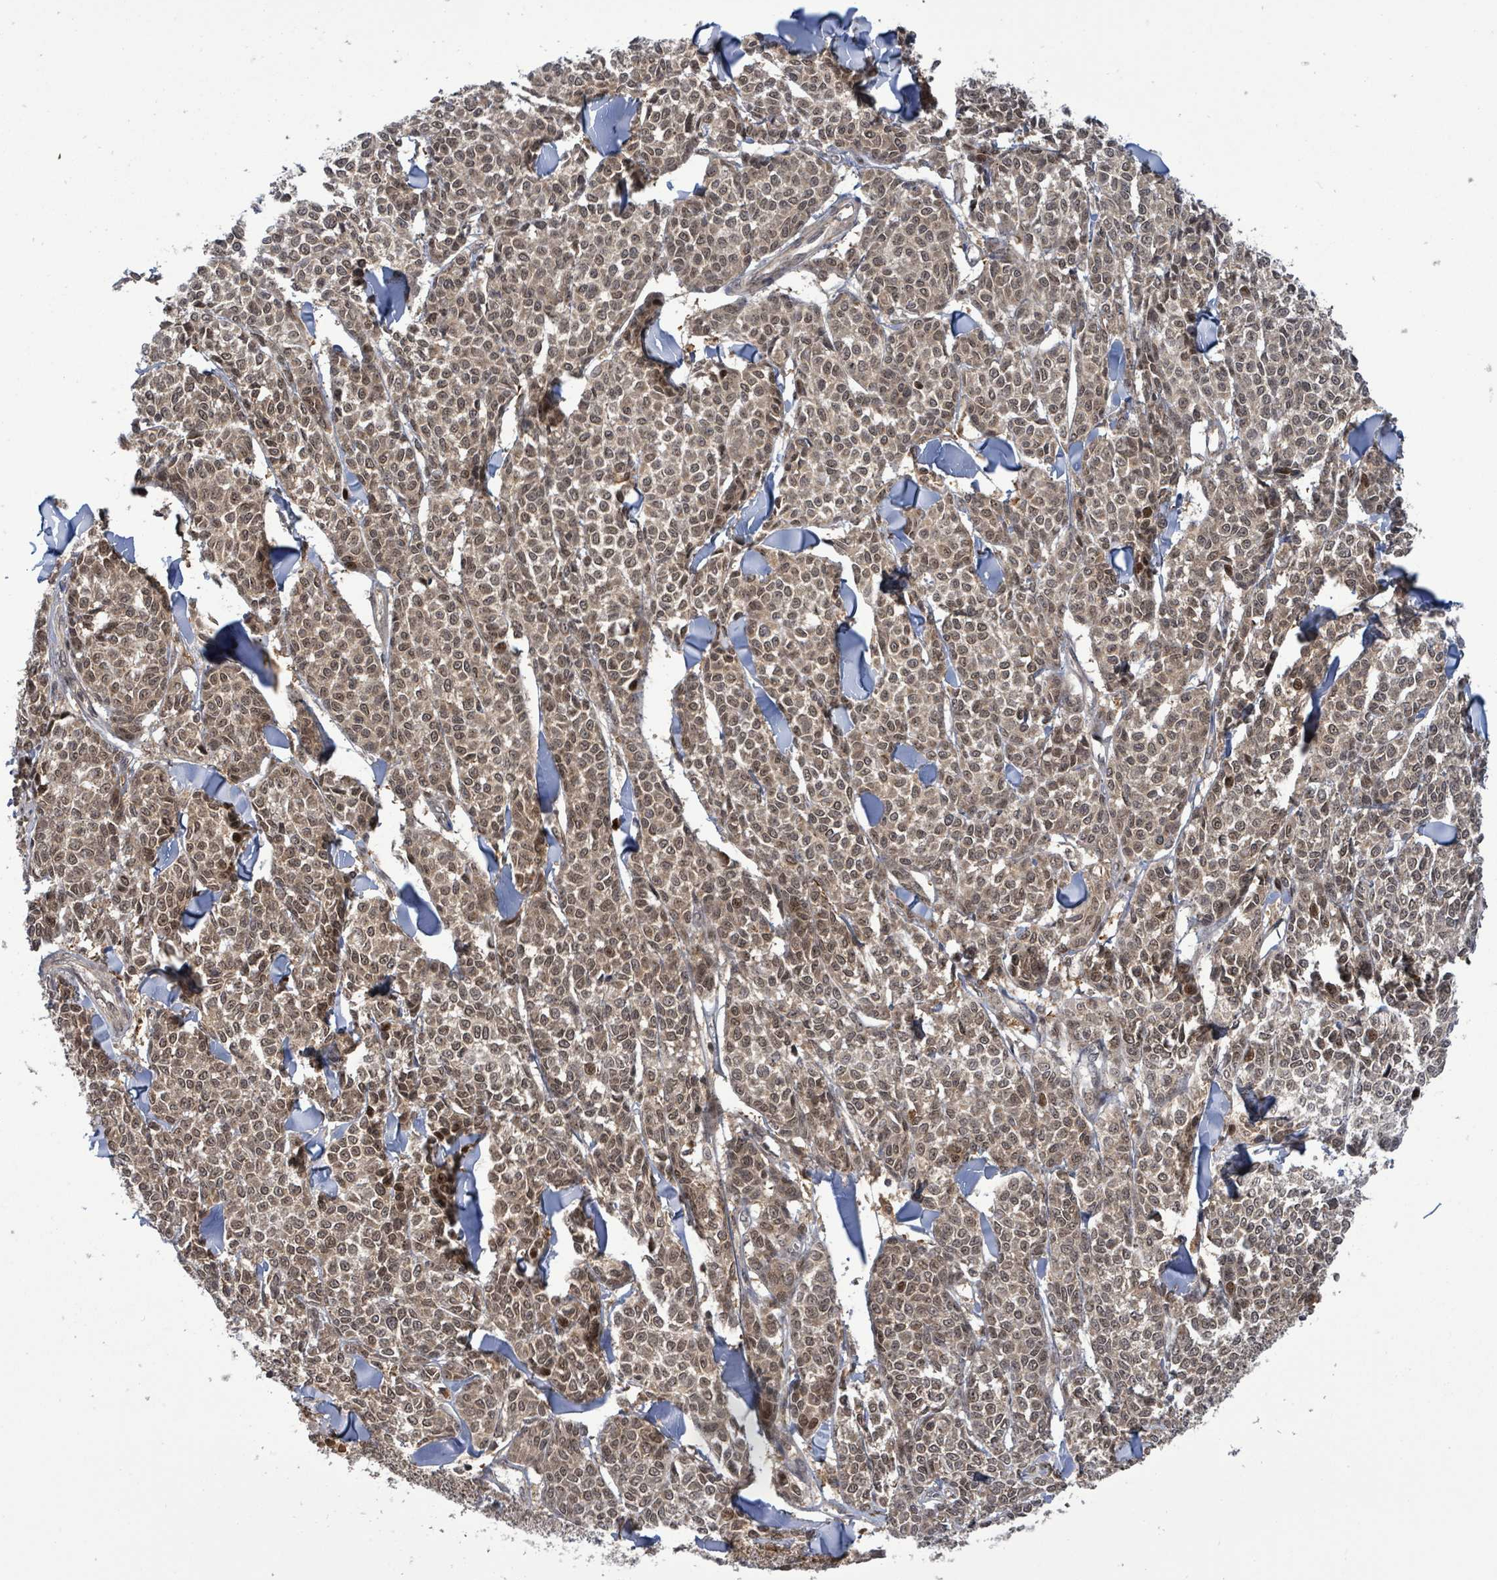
{"staining": {"intensity": "moderate", "quantity": ">75%", "location": "cytoplasmic/membranous,nuclear"}, "tissue": "melanoma", "cell_type": "Tumor cells", "image_type": "cancer", "snomed": [{"axis": "morphology", "description": "Malignant melanoma, NOS"}, {"axis": "topography", "description": "Skin"}], "caption": "Human malignant melanoma stained for a protein (brown) exhibits moderate cytoplasmic/membranous and nuclear positive positivity in approximately >75% of tumor cells.", "gene": "FBXO6", "patient": {"sex": "male", "age": 46}}